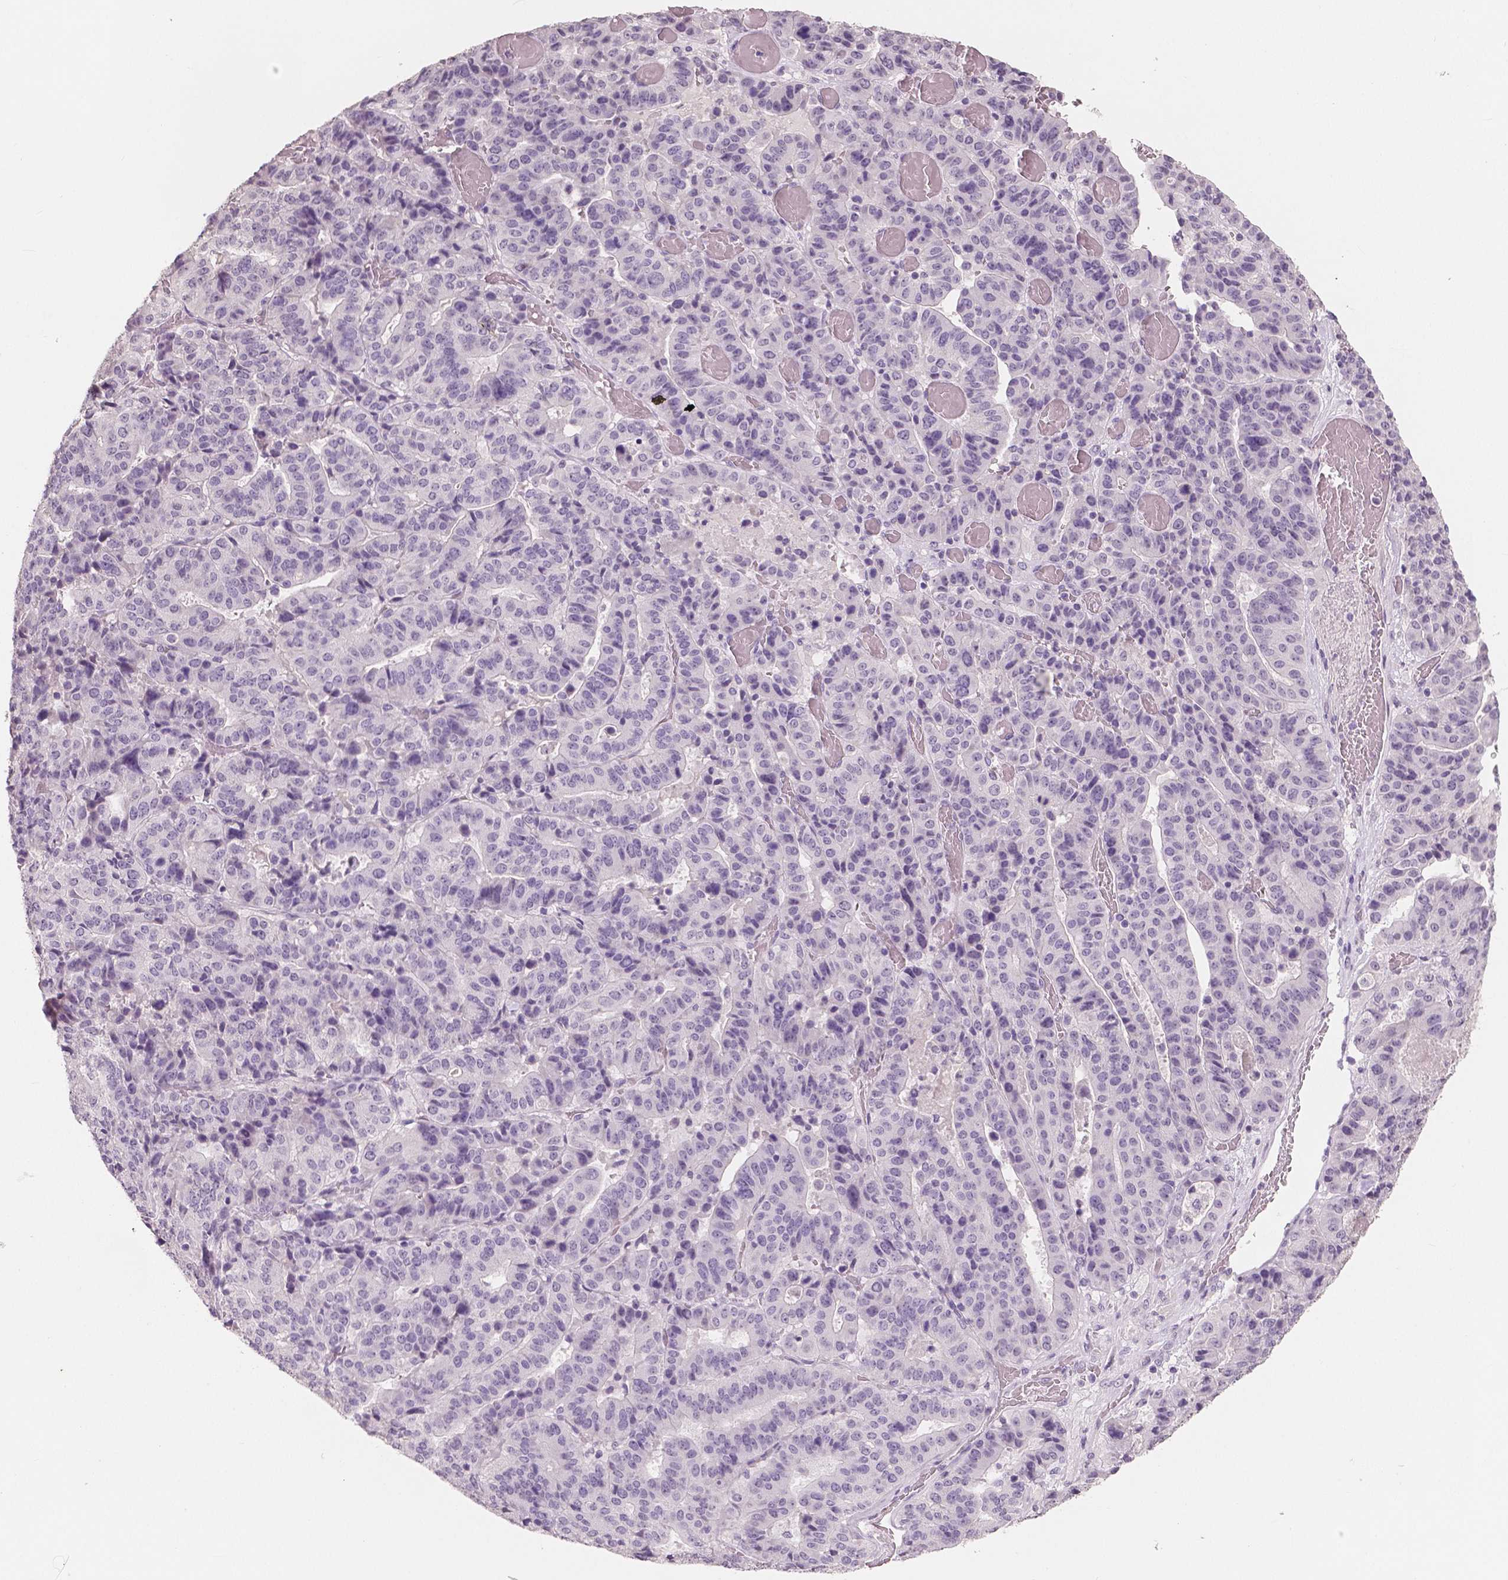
{"staining": {"intensity": "negative", "quantity": "none", "location": "none"}, "tissue": "stomach cancer", "cell_type": "Tumor cells", "image_type": "cancer", "snomed": [{"axis": "morphology", "description": "Adenocarcinoma, NOS"}, {"axis": "topography", "description": "Stomach"}], "caption": "This is a micrograph of immunohistochemistry (IHC) staining of stomach cancer (adenocarcinoma), which shows no expression in tumor cells.", "gene": "NECAB1", "patient": {"sex": "male", "age": 48}}